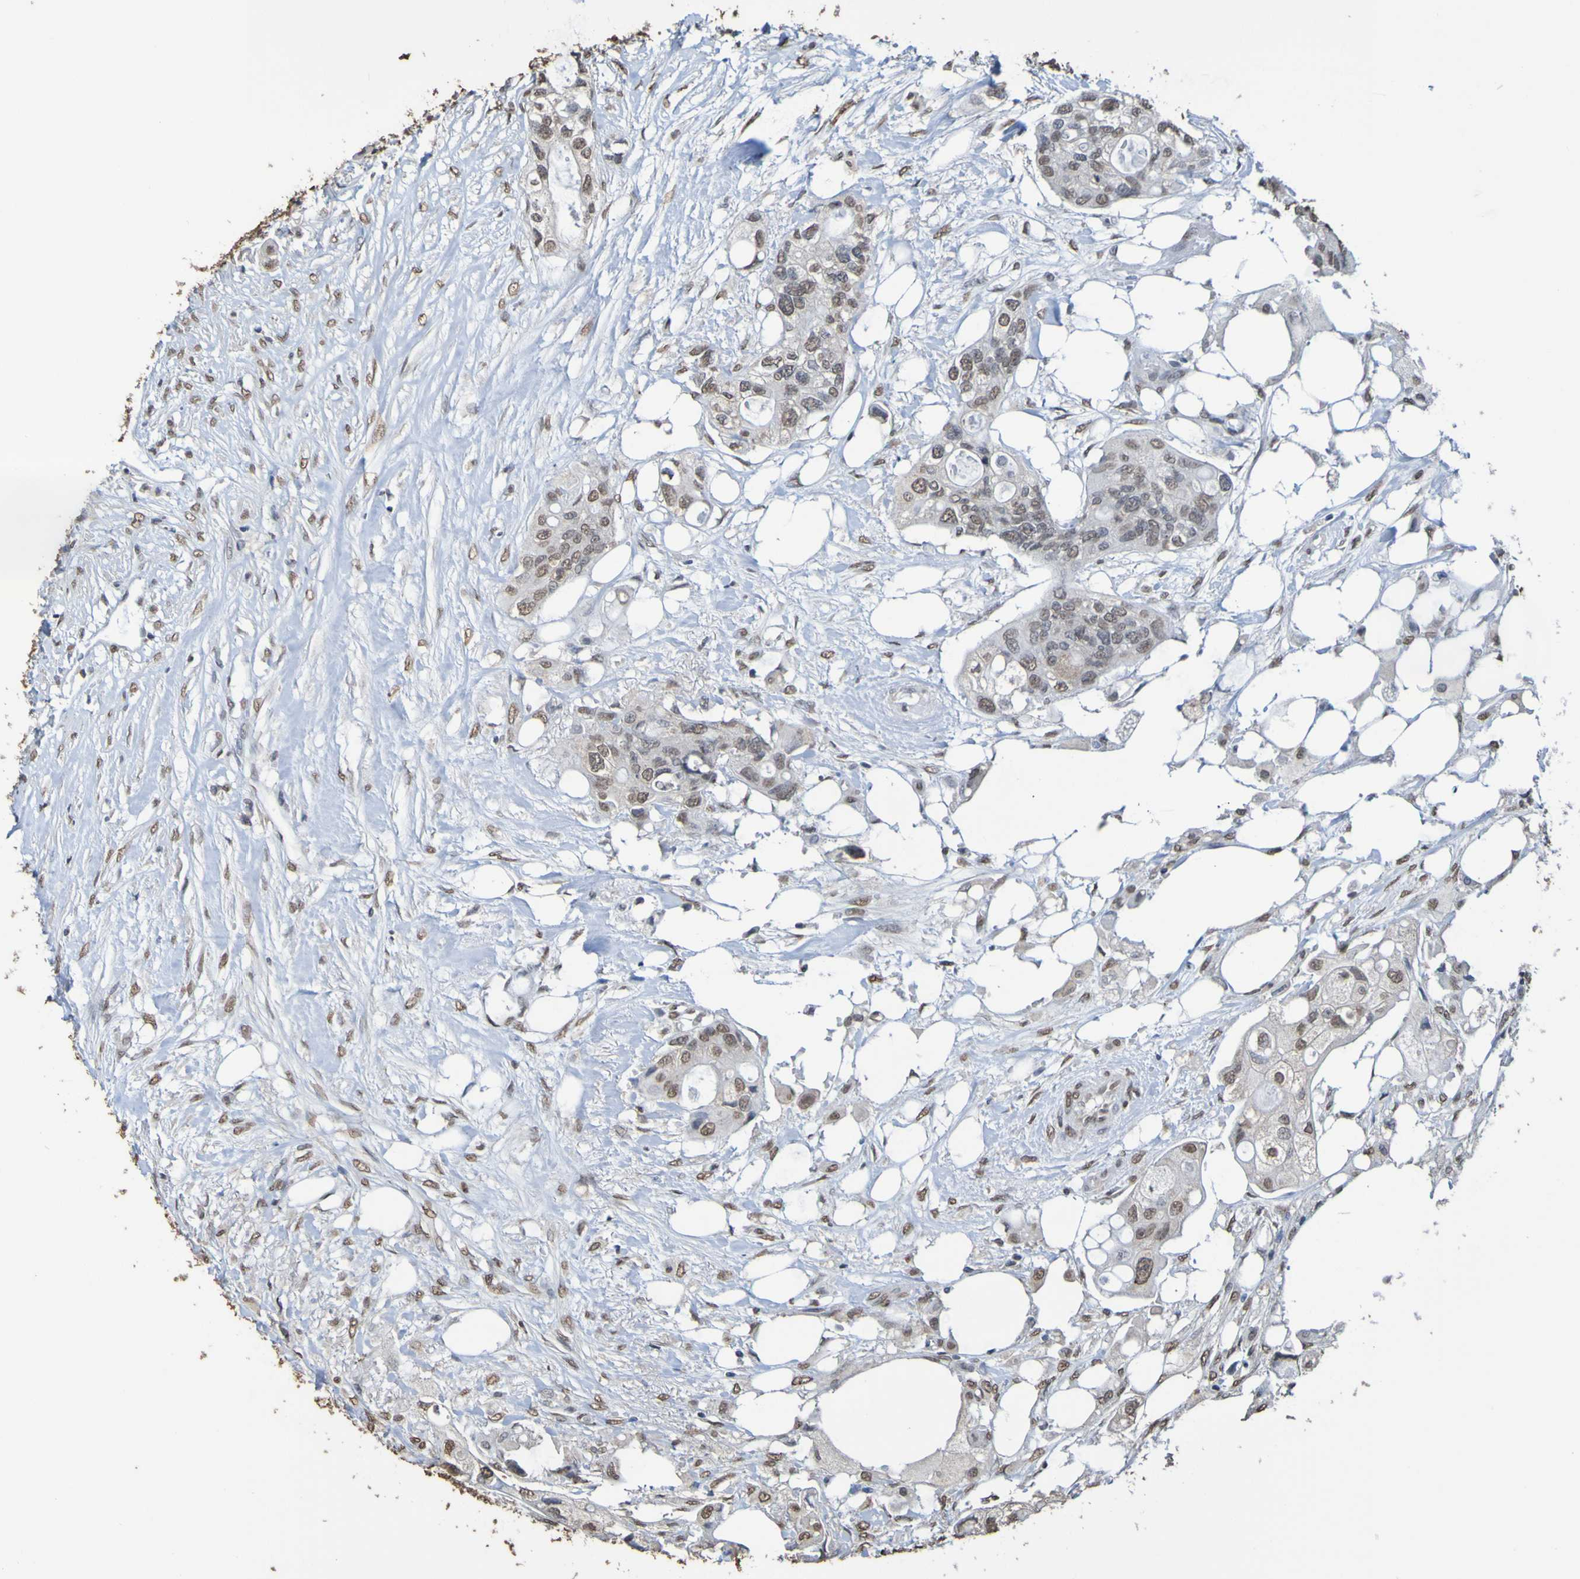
{"staining": {"intensity": "weak", "quantity": ">75%", "location": "nuclear"}, "tissue": "colorectal cancer", "cell_type": "Tumor cells", "image_type": "cancer", "snomed": [{"axis": "morphology", "description": "Adenocarcinoma, NOS"}, {"axis": "topography", "description": "Colon"}], "caption": "Human colorectal cancer (adenocarcinoma) stained for a protein (brown) displays weak nuclear positive staining in about >75% of tumor cells.", "gene": "ALKBH2", "patient": {"sex": "female", "age": 57}}